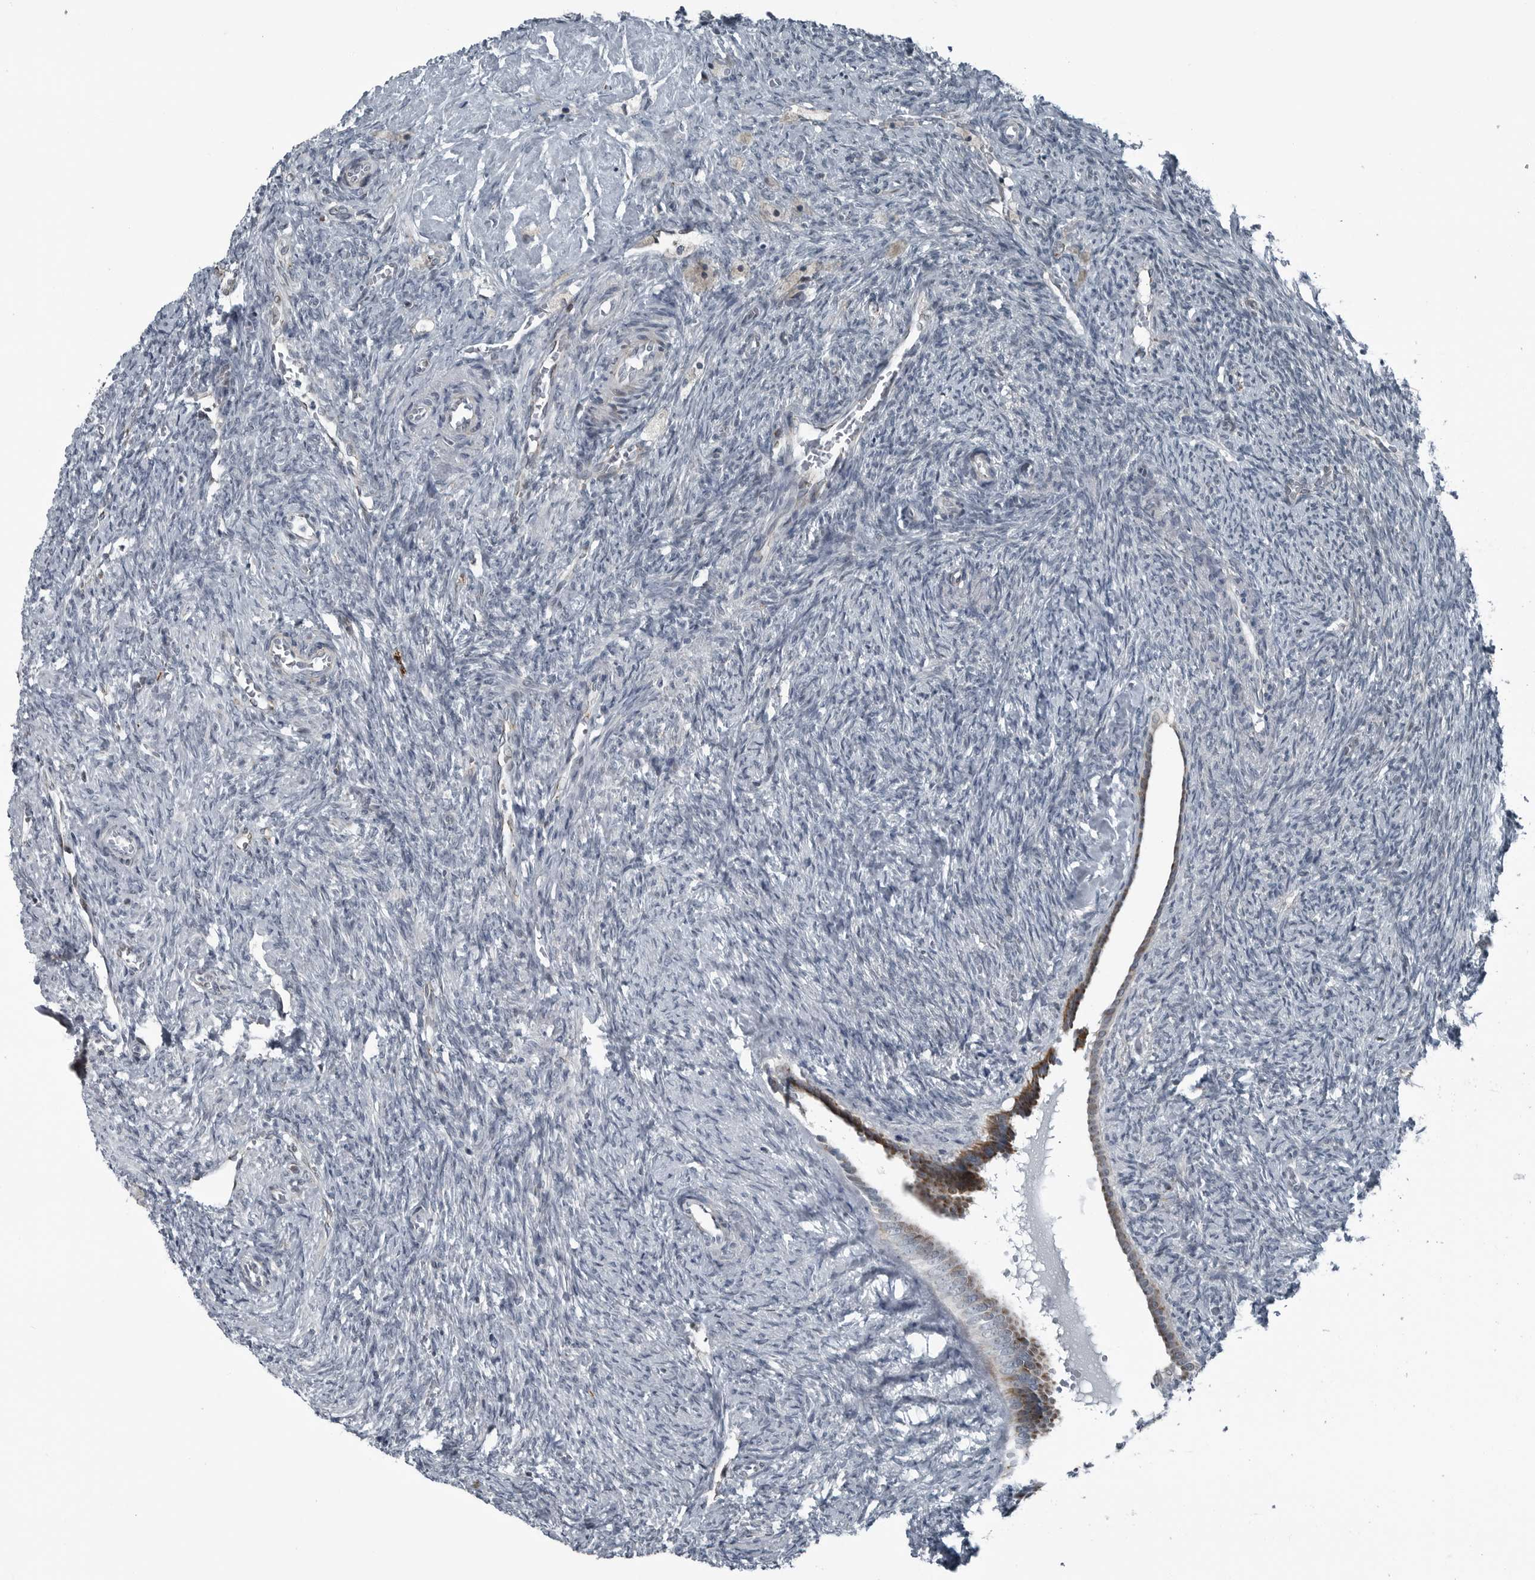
{"staining": {"intensity": "negative", "quantity": "none", "location": "none"}, "tissue": "ovary", "cell_type": "Ovarian stroma cells", "image_type": "normal", "snomed": [{"axis": "morphology", "description": "Normal tissue, NOS"}, {"axis": "topography", "description": "Ovary"}], "caption": "Image shows no significant protein positivity in ovarian stroma cells of normal ovary.", "gene": "GAK", "patient": {"sex": "female", "age": 41}}